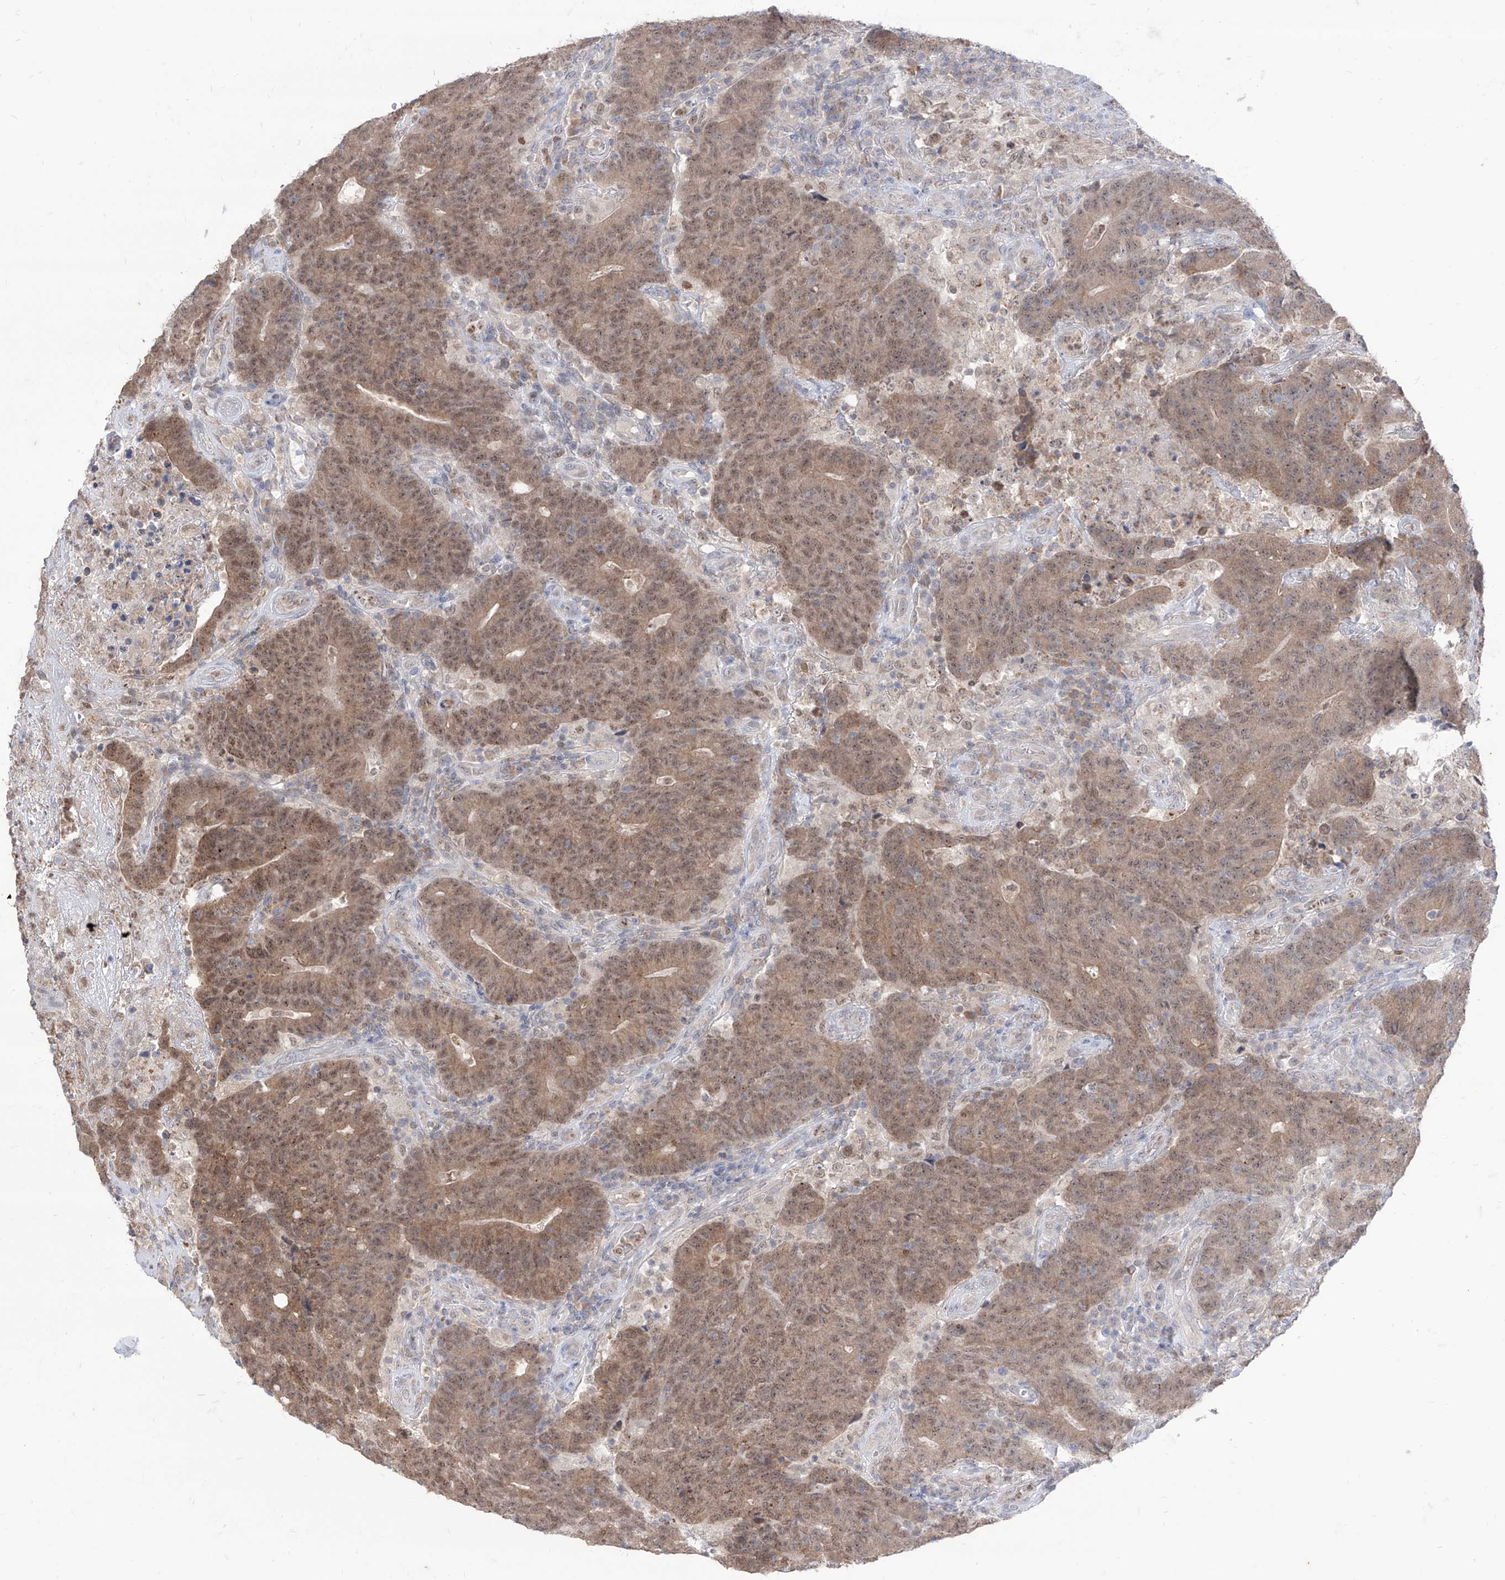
{"staining": {"intensity": "moderate", "quantity": ">75%", "location": "cytoplasmic/membranous,nuclear"}, "tissue": "colorectal cancer", "cell_type": "Tumor cells", "image_type": "cancer", "snomed": [{"axis": "morphology", "description": "Normal tissue, NOS"}, {"axis": "morphology", "description": "Adenocarcinoma, NOS"}, {"axis": "topography", "description": "Colon"}], "caption": "Colorectal cancer (adenocarcinoma) tissue displays moderate cytoplasmic/membranous and nuclear staining in about >75% of tumor cells, visualized by immunohistochemistry.", "gene": "BROX", "patient": {"sex": "female", "age": 75}}